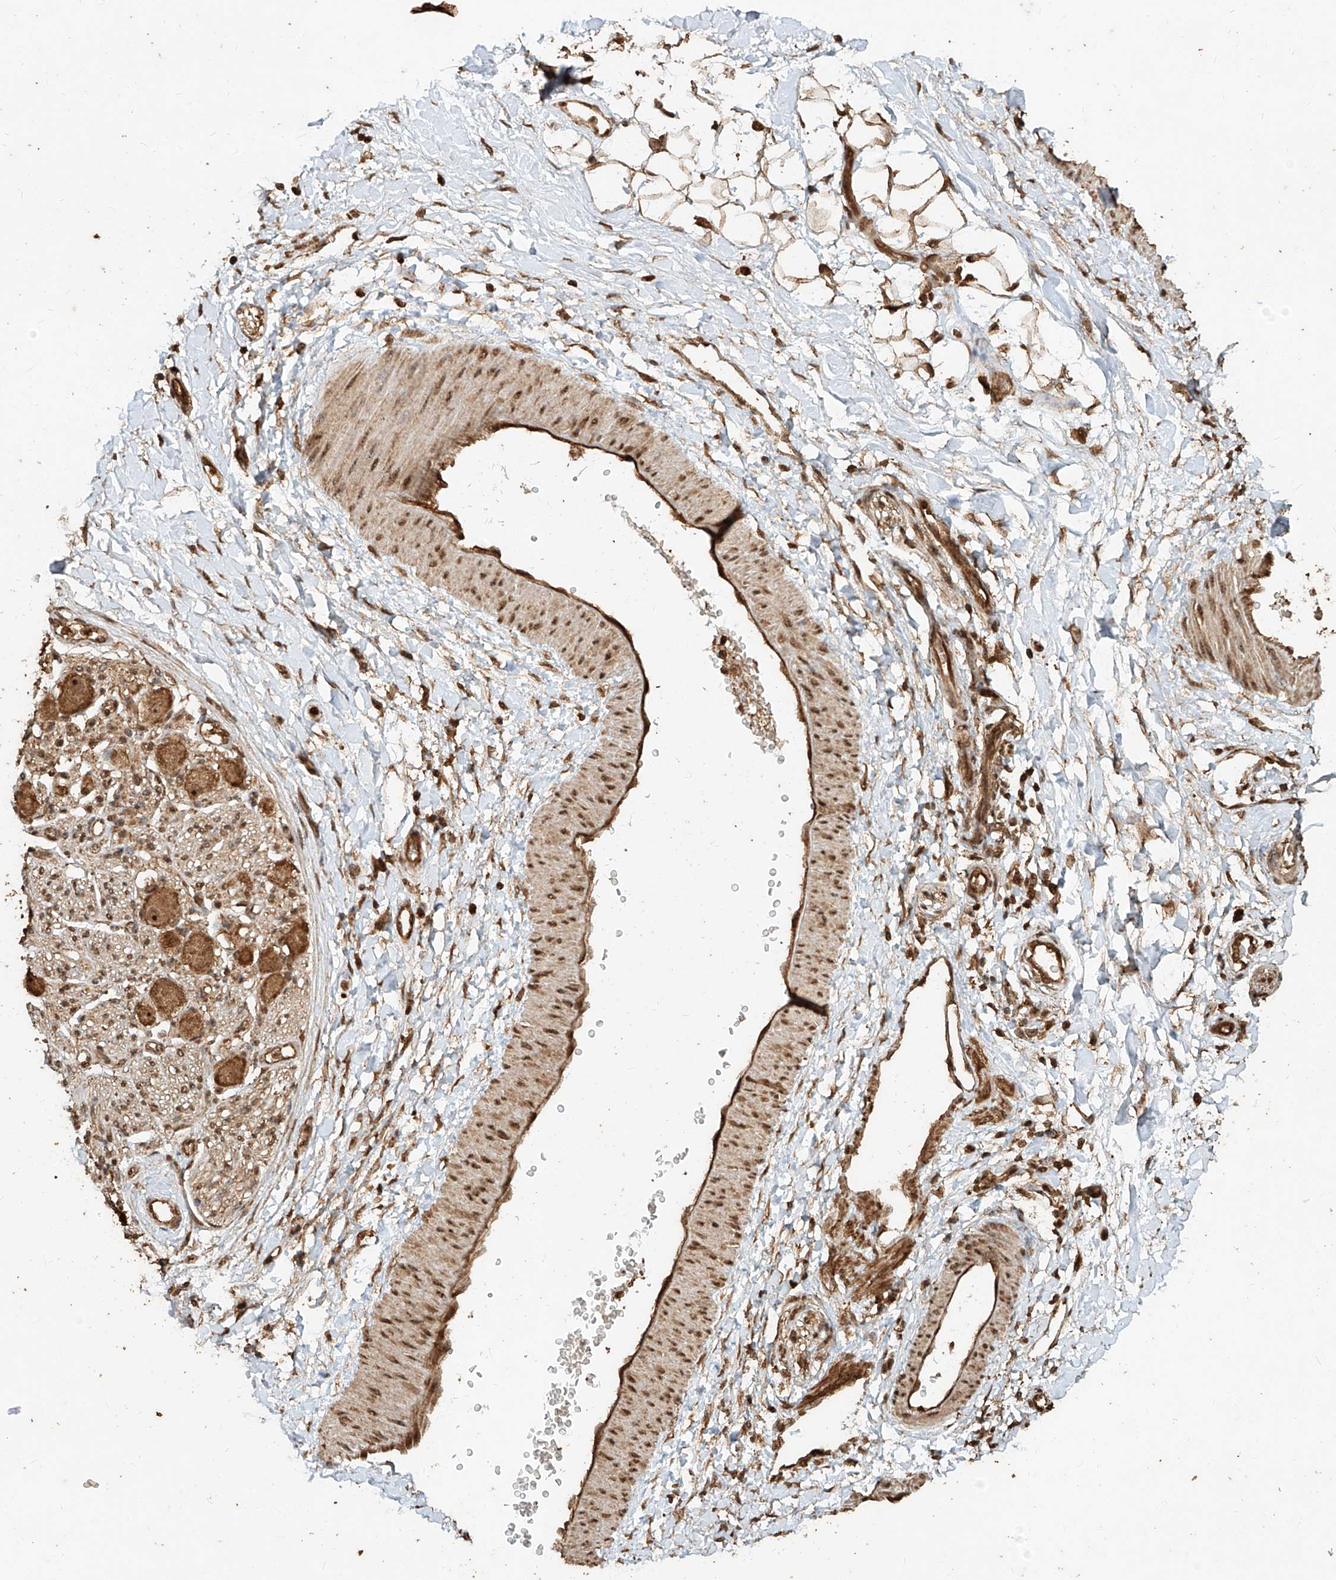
{"staining": {"intensity": "strong", "quantity": ">75%", "location": "cytoplasmic/membranous,nuclear"}, "tissue": "adipose tissue", "cell_type": "Adipocytes", "image_type": "normal", "snomed": [{"axis": "morphology", "description": "Normal tissue, NOS"}, {"axis": "topography", "description": "Kidney"}, {"axis": "topography", "description": "Peripheral nerve tissue"}], "caption": "Protein staining of unremarkable adipose tissue demonstrates strong cytoplasmic/membranous,nuclear positivity in about >75% of adipocytes.", "gene": "ZNF660", "patient": {"sex": "male", "age": 7}}